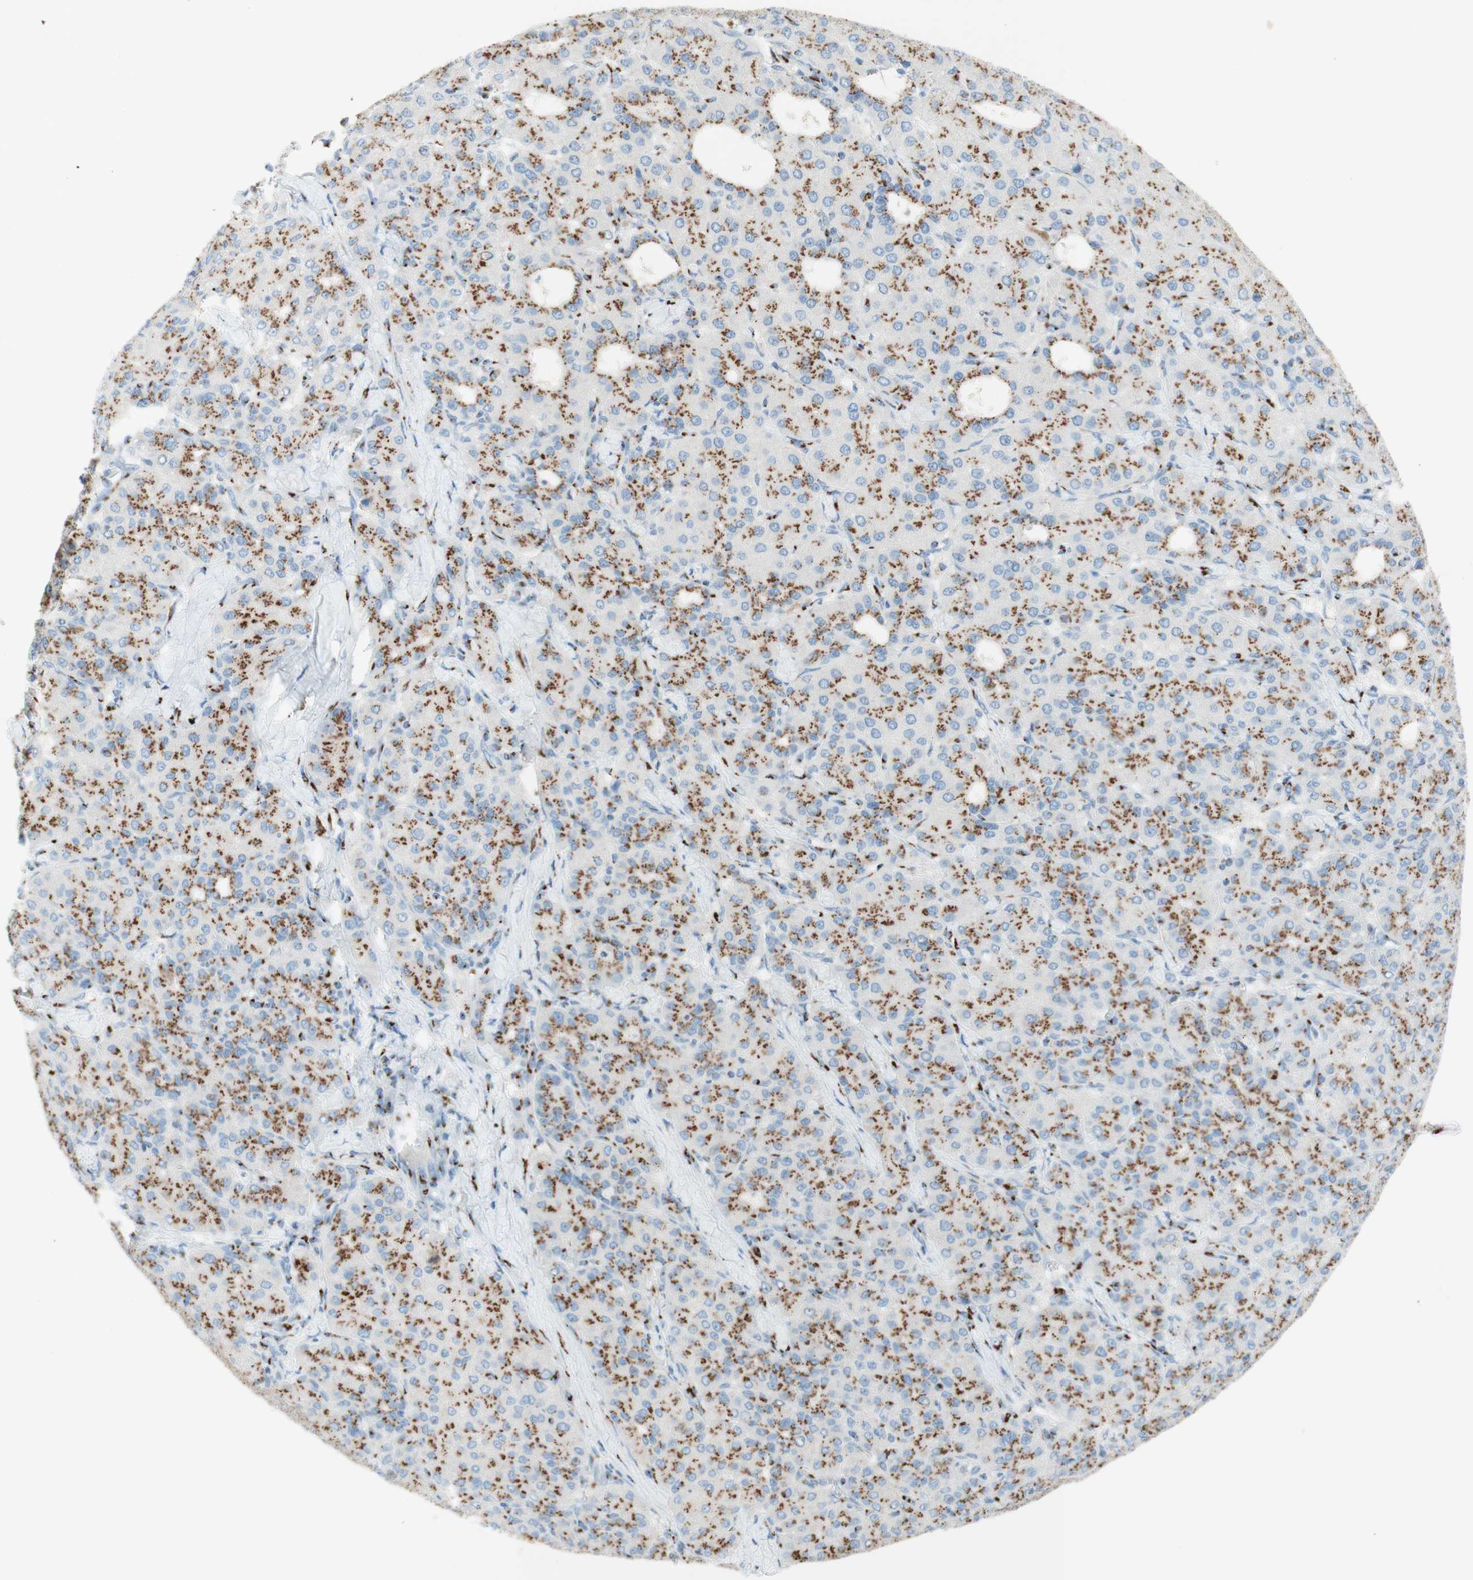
{"staining": {"intensity": "strong", "quantity": ">75%", "location": "cytoplasmic/membranous"}, "tissue": "liver cancer", "cell_type": "Tumor cells", "image_type": "cancer", "snomed": [{"axis": "morphology", "description": "Carcinoma, Hepatocellular, NOS"}, {"axis": "topography", "description": "Liver"}], "caption": "Human liver cancer (hepatocellular carcinoma) stained with a brown dye exhibits strong cytoplasmic/membranous positive positivity in about >75% of tumor cells.", "gene": "GOLGB1", "patient": {"sex": "male", "age": 65}}